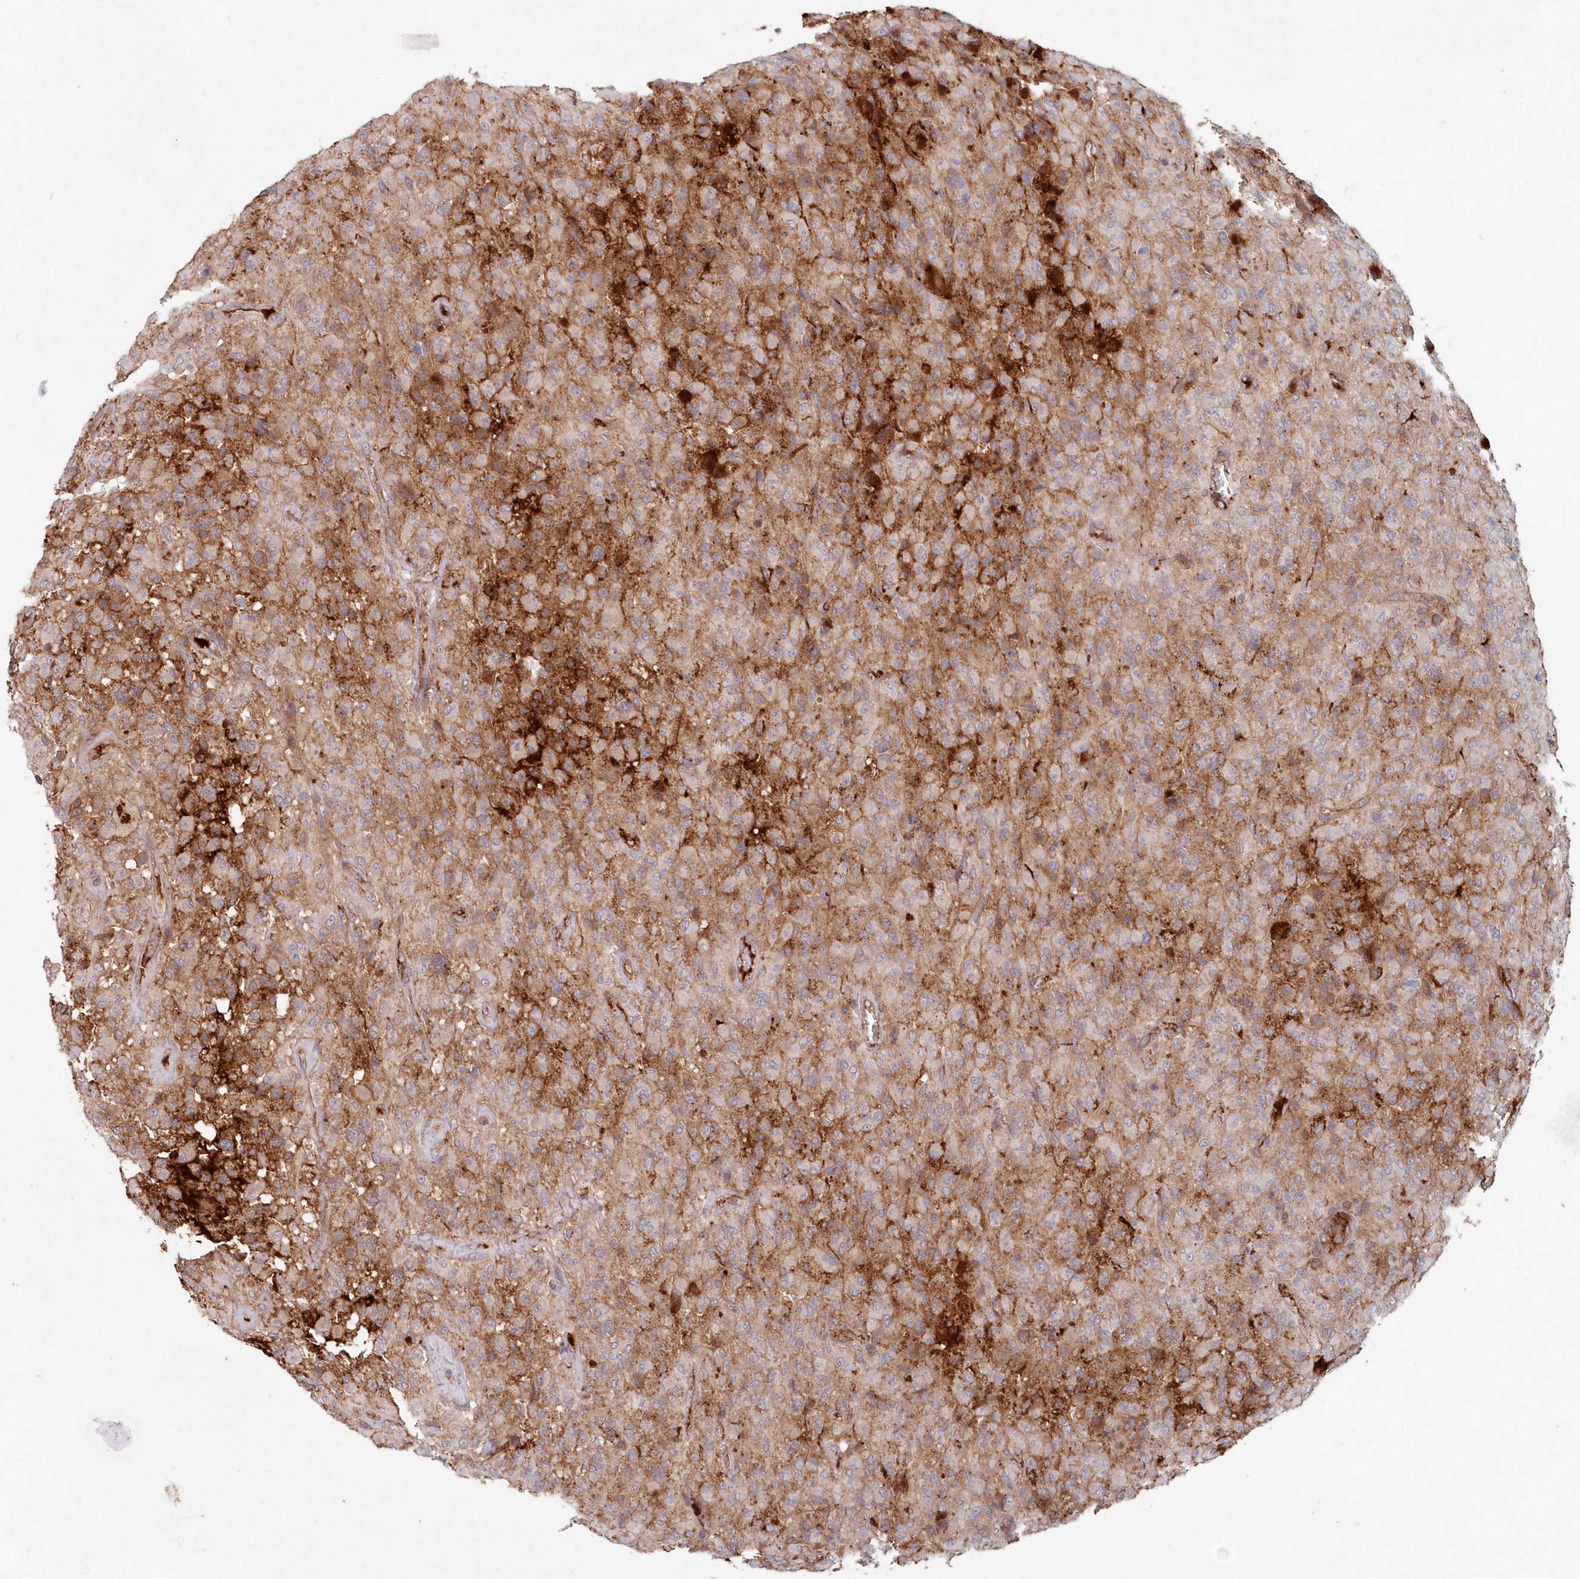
{"staining": {"intensity": "moderate", "quantity": "<25%", "location": "cytoplasmic/membranous"}, "tissue": "glioma", "cell_type": "Tumor cells", "image_type": "cancer", "snomed": [{"axis": "morphology", "description": "Glioma, malignant, High grade"}, {"axis": "topography", "description": "Brain"}], "caption": "IHC of glioma reveals low levels of moderate cytoplasmic/membranous positivity in approximately <25% of tumor cells. The protein of interest is stained brown, and the nuclei are stained in blue (DAB (3,3'-diaminobenzidine) IHC with brightfield microscopy, high magnification).", "gene": "ABHD14B", "patient": {"sex": "female", "age": 57}}